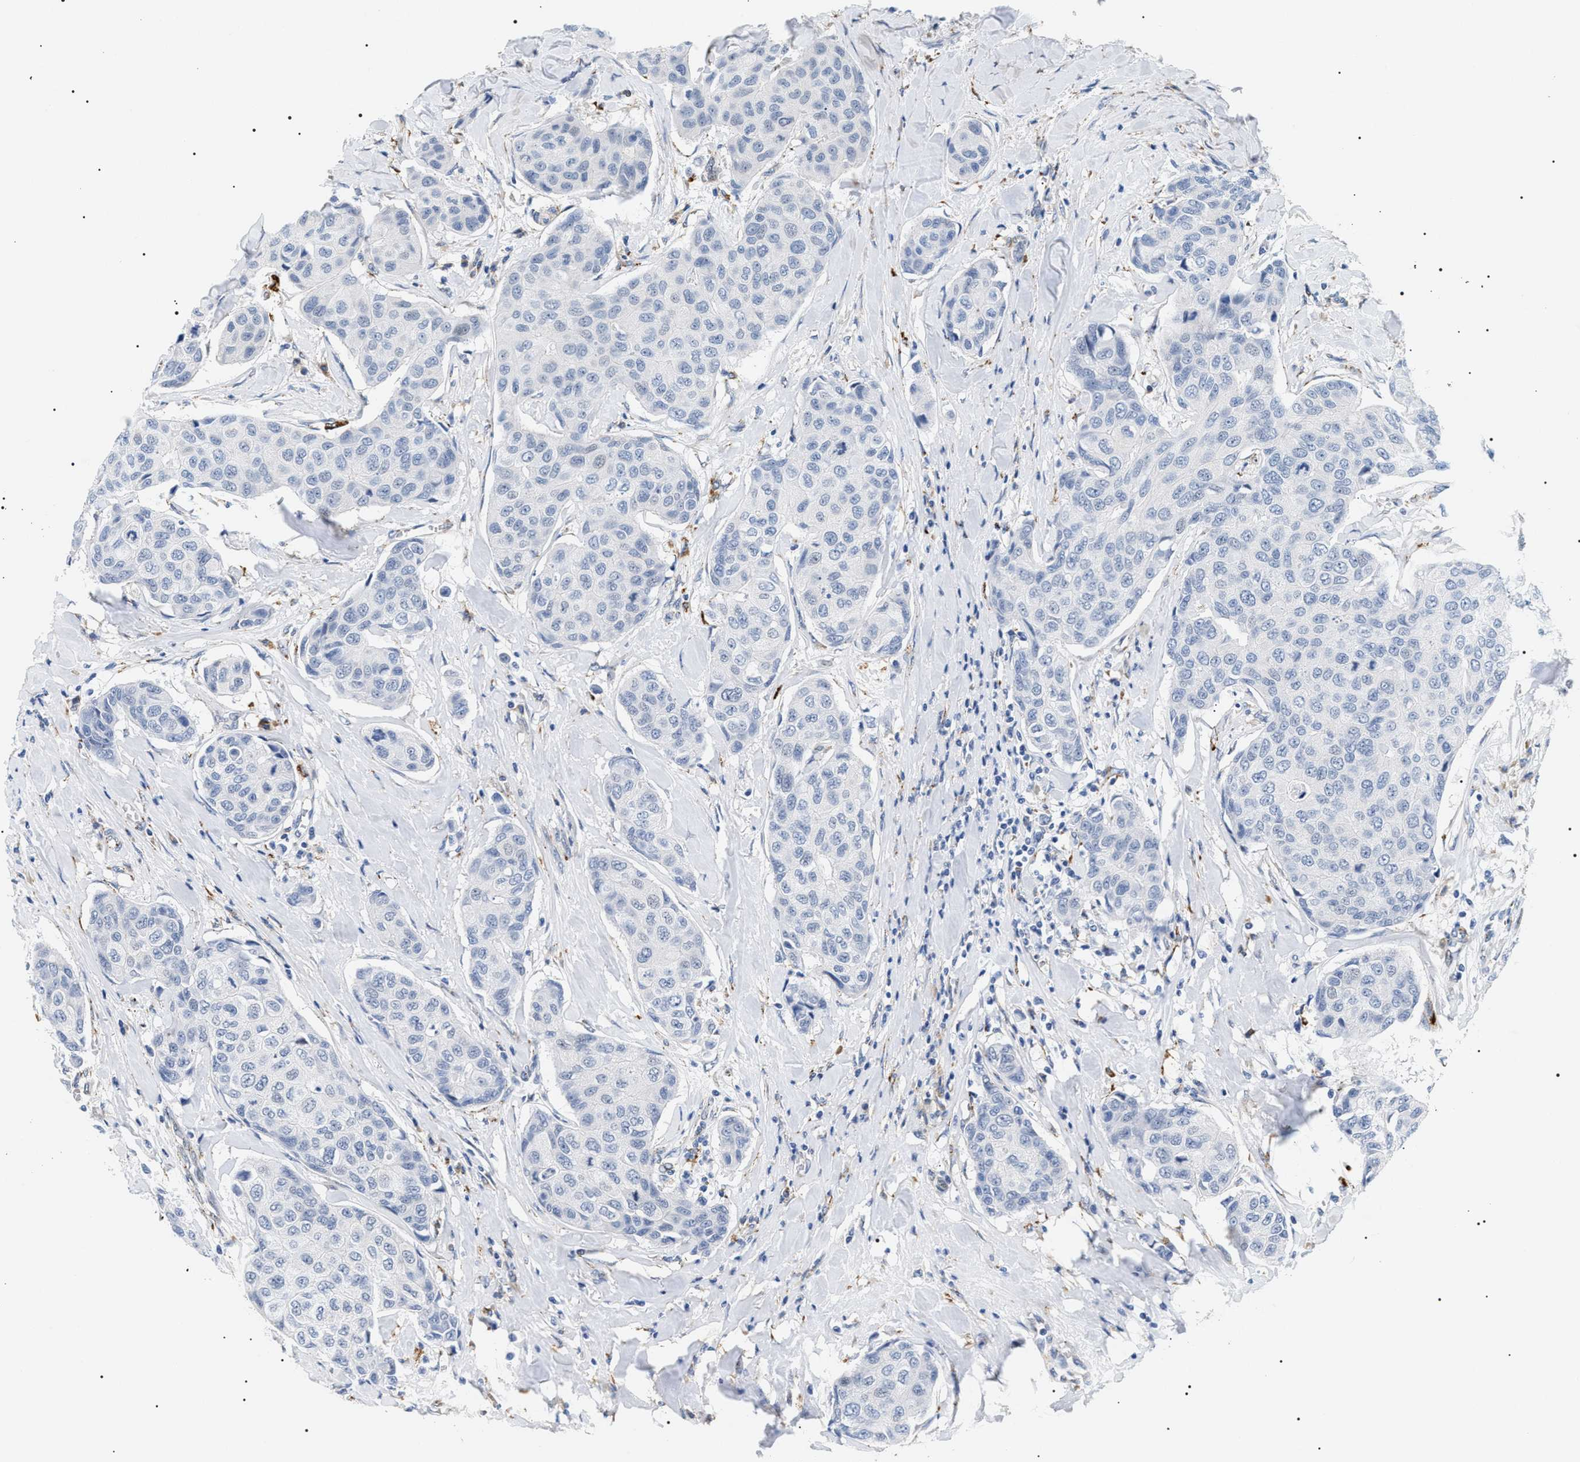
{"staining": {"intensity": "negative", "quantity": "none", "location": "none"}, "tissue": "breast cancer", "cell_type": "Tumor cells", "image_type": "cancer", "snomed": [{"axis": "morphology", "description": "Duct carcinoma"}, {"axis": "topography", "description": "Breast"}], "caption": "Immunohistochemistry (IHC) of human breast cancer reveals no expression in tumor cells.", "gene": "HSD17B11", "patient": {"sex": "female", "age": 80}}